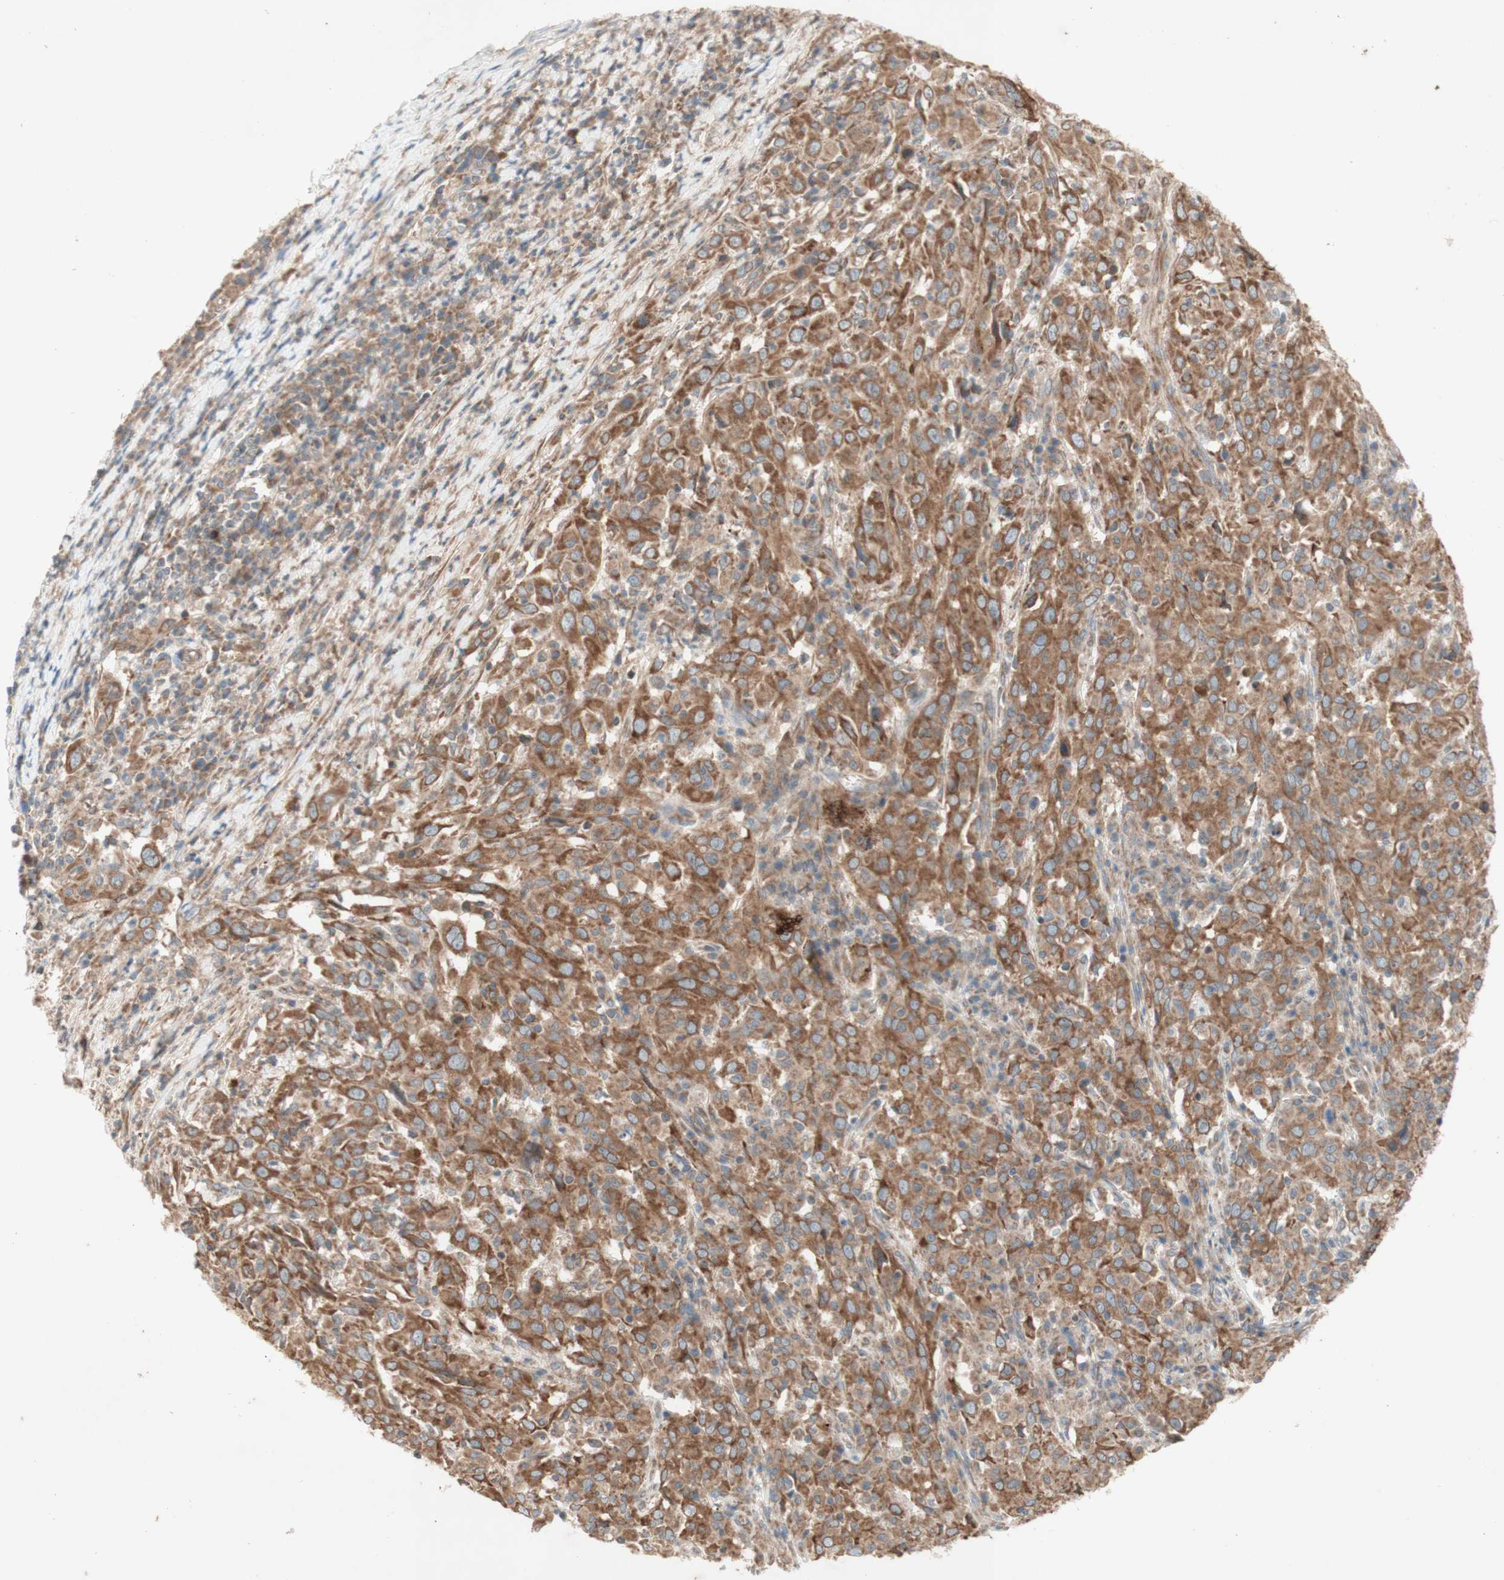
{"staining": {"intensity": "moderate", "quantity": ">75%", "location": "cytoplasmic/membranous"}, "tissue": "cervical cancer", "cell_type": "Tumor cells", "image_type": "cancer", "snomed": [{"axis": "morphology", "description": "Squamous cell carcinoma, NOS"}, {"axis": "topography", "description": "Cervix"}], "caption": "Cervical squamous cell carcinoma stained with a protein marker reveals moderate staining in tumor cells.", "gene": "SOCS2", "patient": {"sex": "female", "age": 46}}